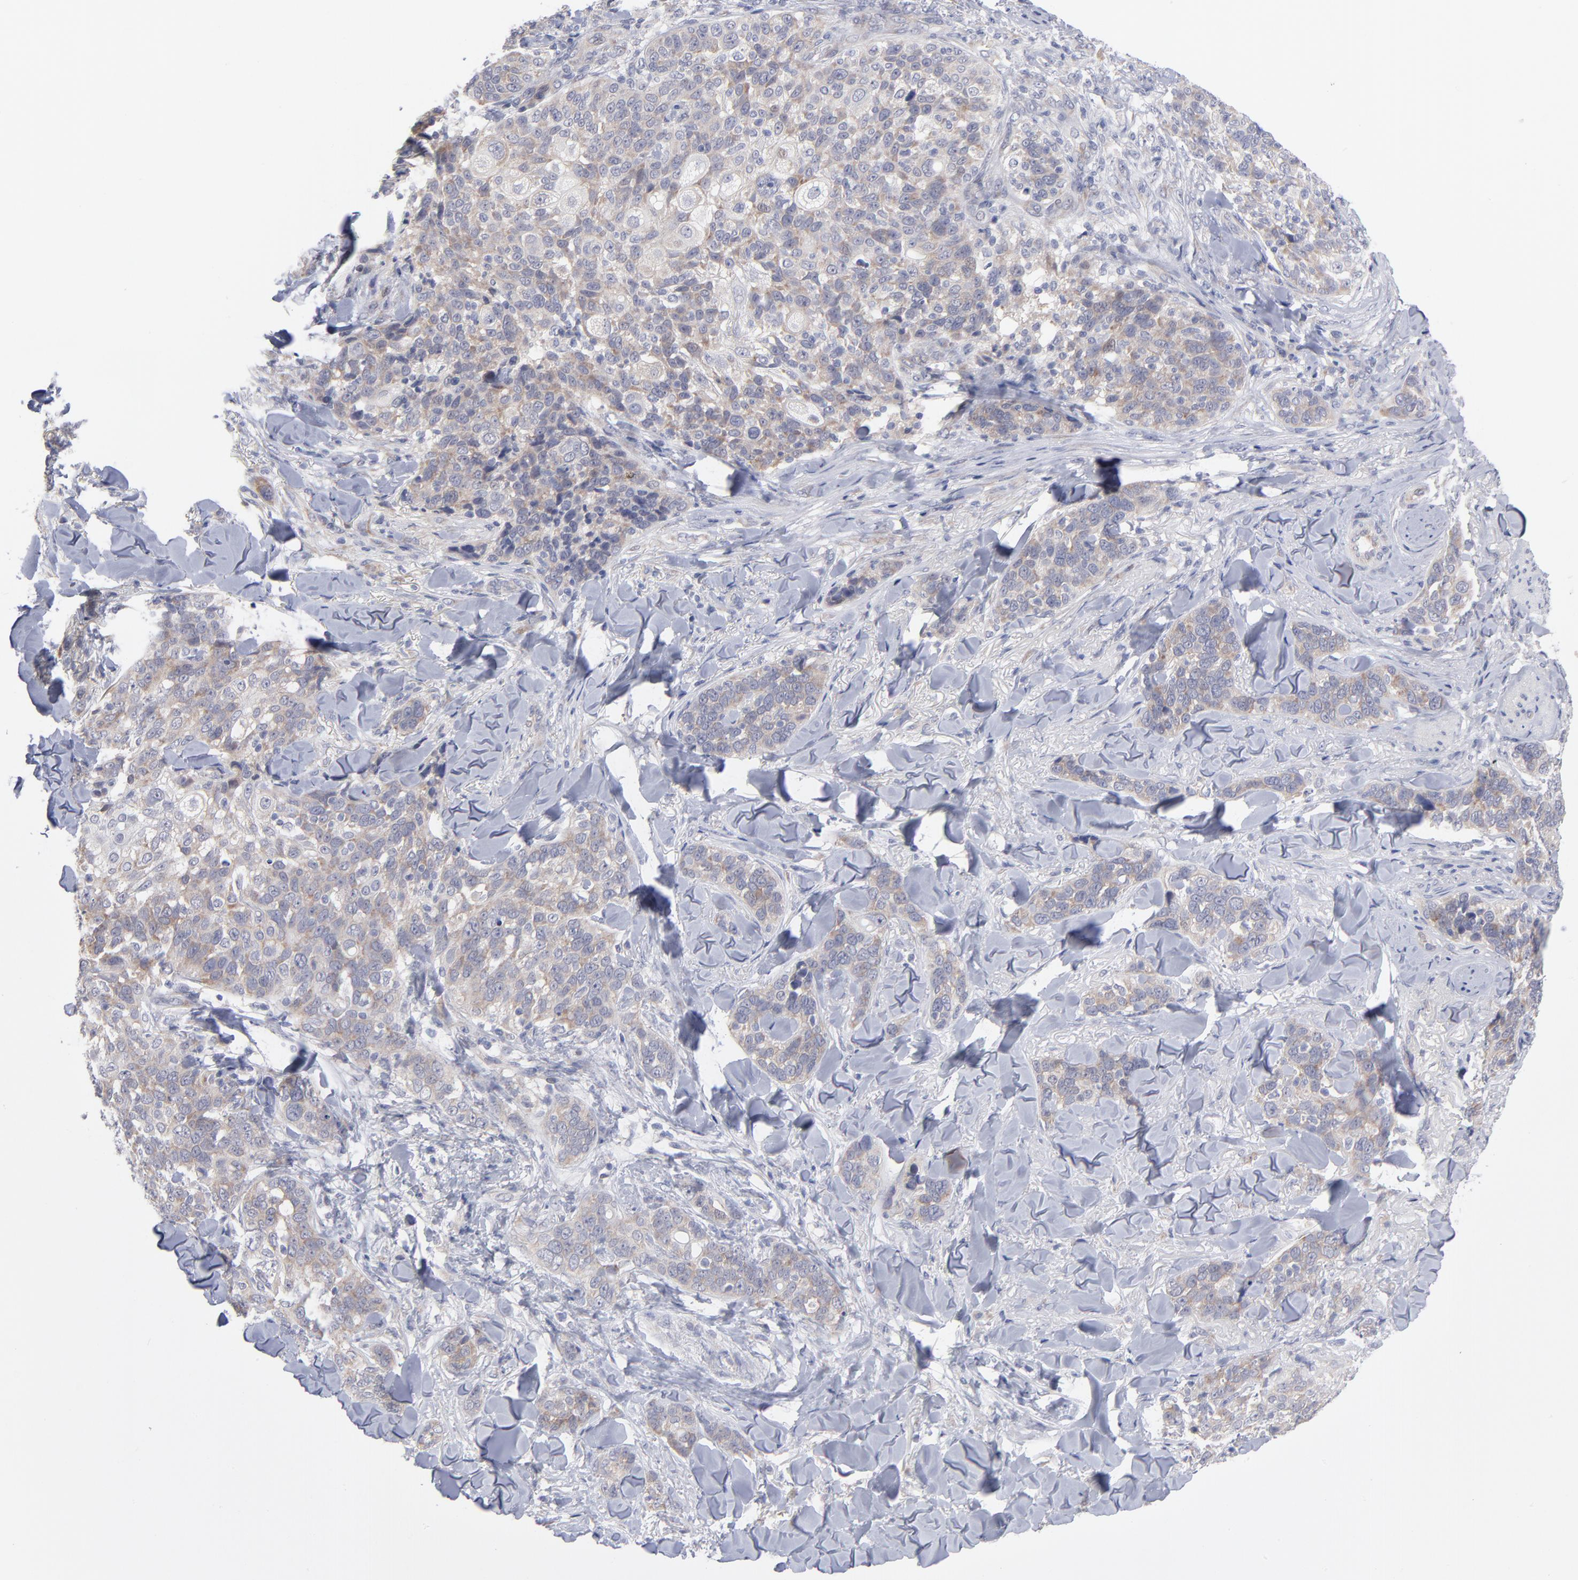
{"staining": {"intensity": "weak", "quantity": "25%-75%", "location": "cytoplasmic/membranous"}, "tissue": "skin cancer", "cell_type": "Tumor cells", "image_type": "cancer", "snomed": [{"axis": "morphology", "description": "Normal tissue, NOS"}, {"axis": "morphology", "description": "Squamous cell carcinoma, NOS"}, {"axis": "topography", "description": "Skin"}], "caption": "Brown immunohistochemical staining in skin squamous cell carcinoma demonstrates weak cytoplasmic/membranous staining in approximately 25%-75% of tumor cells. (brown staining indicates protein expression, while blue staining denotes nuclei).", "gene": "RPS24", "patient": {"sex": "female", "age": 83}}